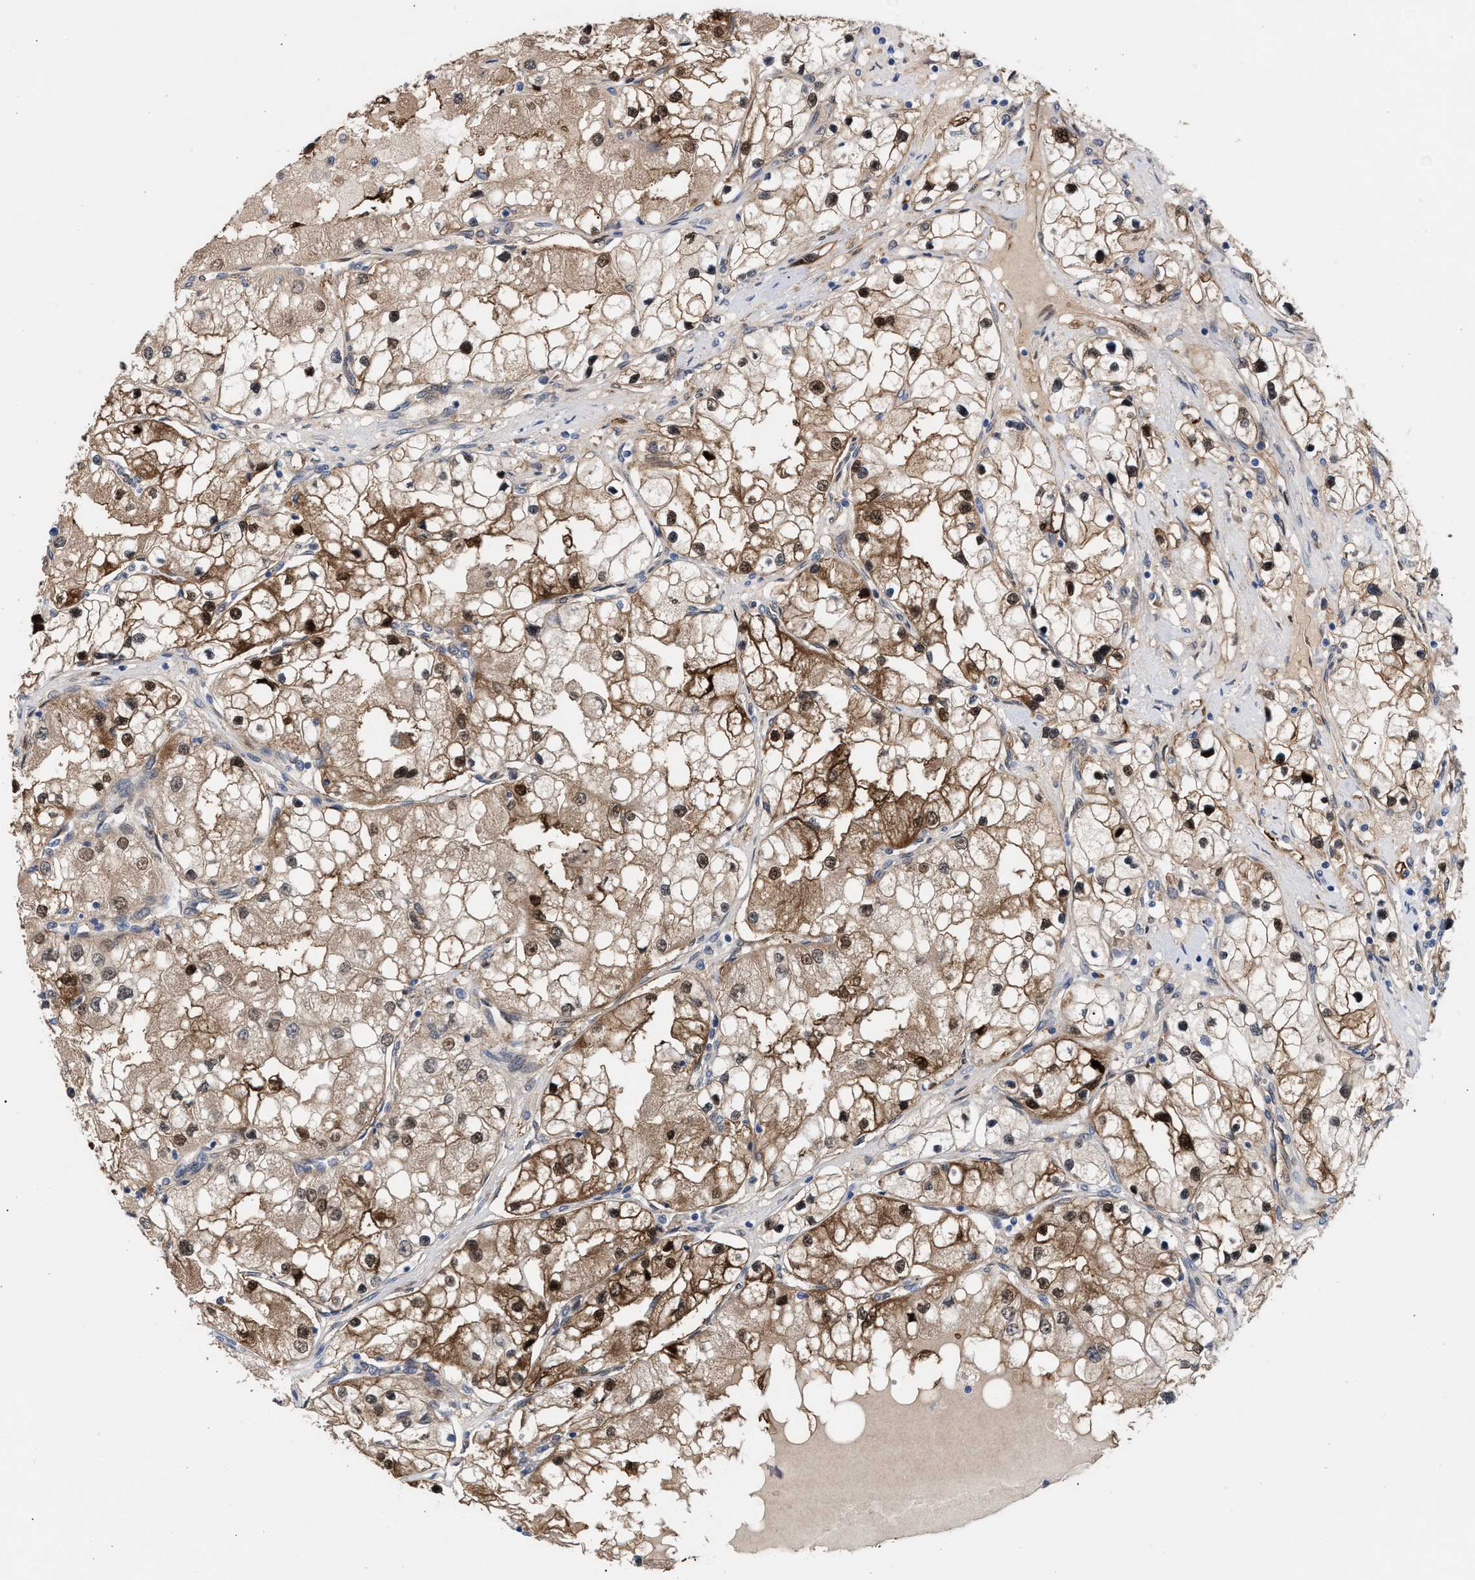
{"staining": {"intensity": "strong", "quantity": ">75%", "location": "cytoplasmic/membranous,nuclear"}, "tissue": "renal cancer", "cell_type": "Tumor cells", "image_type": "cancer", "snomed": [{"axis": "morphology", "description": "Adenocarcinoma, NOS"}, {"axis": "topography", "description": "Kidney"}], "caption": "Strong cytoplasmic/membranous and nuclear protein staining is appreciated in about >75% of tumor cells in adenocarcinoma (renal). (DAB IHC with brightfield microscopy, high magnification).", "gene": "TP53I3", "patient": {"sex": "male", "age": 68}}